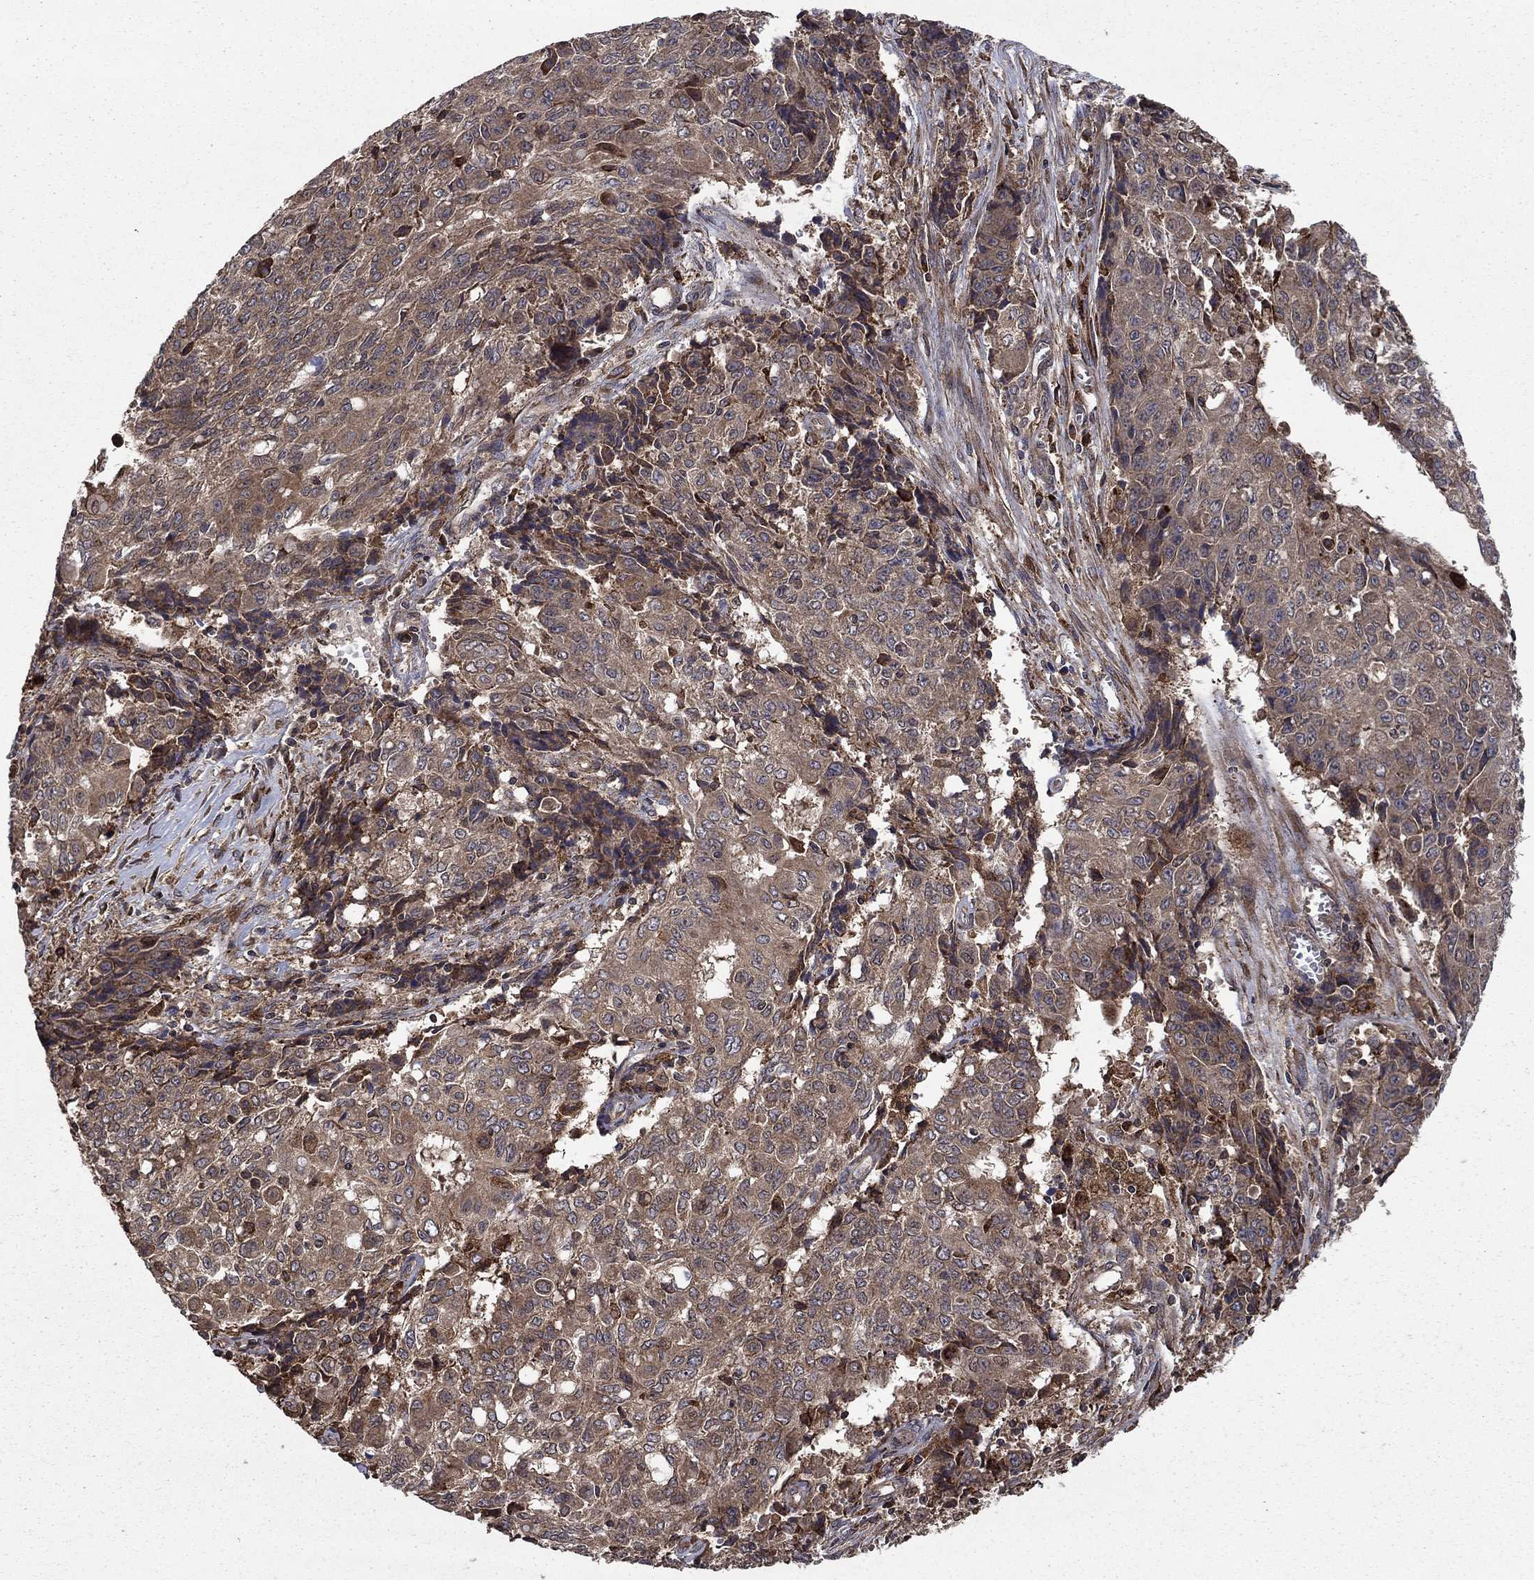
{"staining": {"intensity": "weak", "quantity": ">75%", "location": "cytoplasmic/membranous"}, "tissue": "ovarian cancer", "cell_type": "Tumor cells", "image_type": "cancer", "snomed": [{"axis": "morphology", "description": "Carcinoma, endometroid"}, {"axis": "topography", "description": "Ovary"}], "caption": "Ovarian endometroid carcinoma tissue demonstrates weak cytoplasmic/membranous staining in about >75% of tumor cells (IHC, brightfield microscopy, high magnification).", "gene": "BABAM2", "patient": {"sex": "female", "age": 42}}